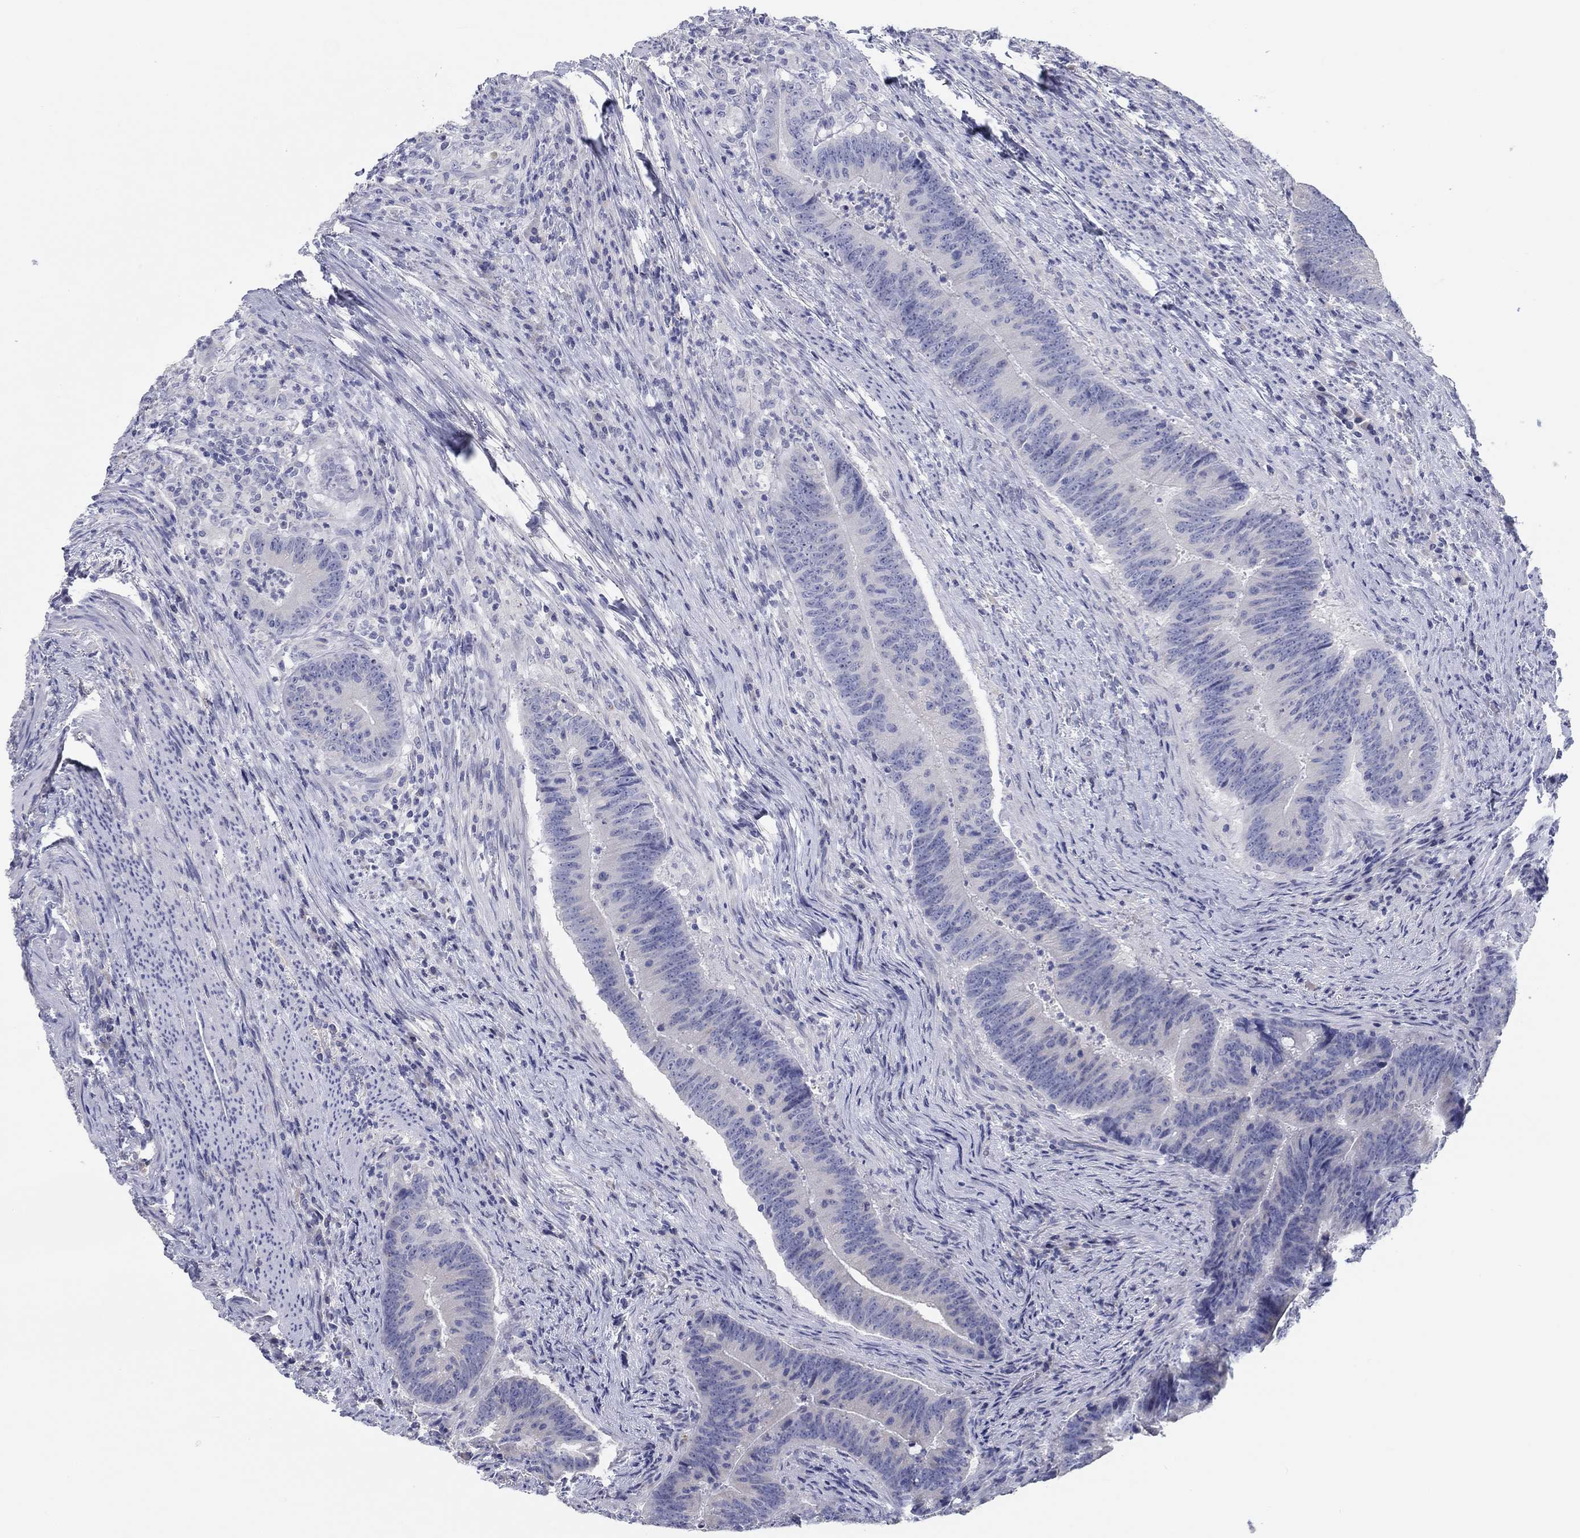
{"staining": {"intensity": "negative", "quantity": "none", "location": "none"}, "tissue": "colorectal cancer", "cell_type": "Tumor cells", "image_type": "cancer", "snomed": [{"axis": "morphology", "description": "Adenocarcinoma, NOS"}, {"axis": "topography", "description": "Colon"}], "caption": "High magnification brightfield microscopy of colorectal cancer (adenocarcinoma) stained with DAB (brown) and counterstained with hematoxylin (blue): tumor cells show no significant positivity.", "gene": "LRRC4C", "patient": {"sex": "female", "age": 87}}